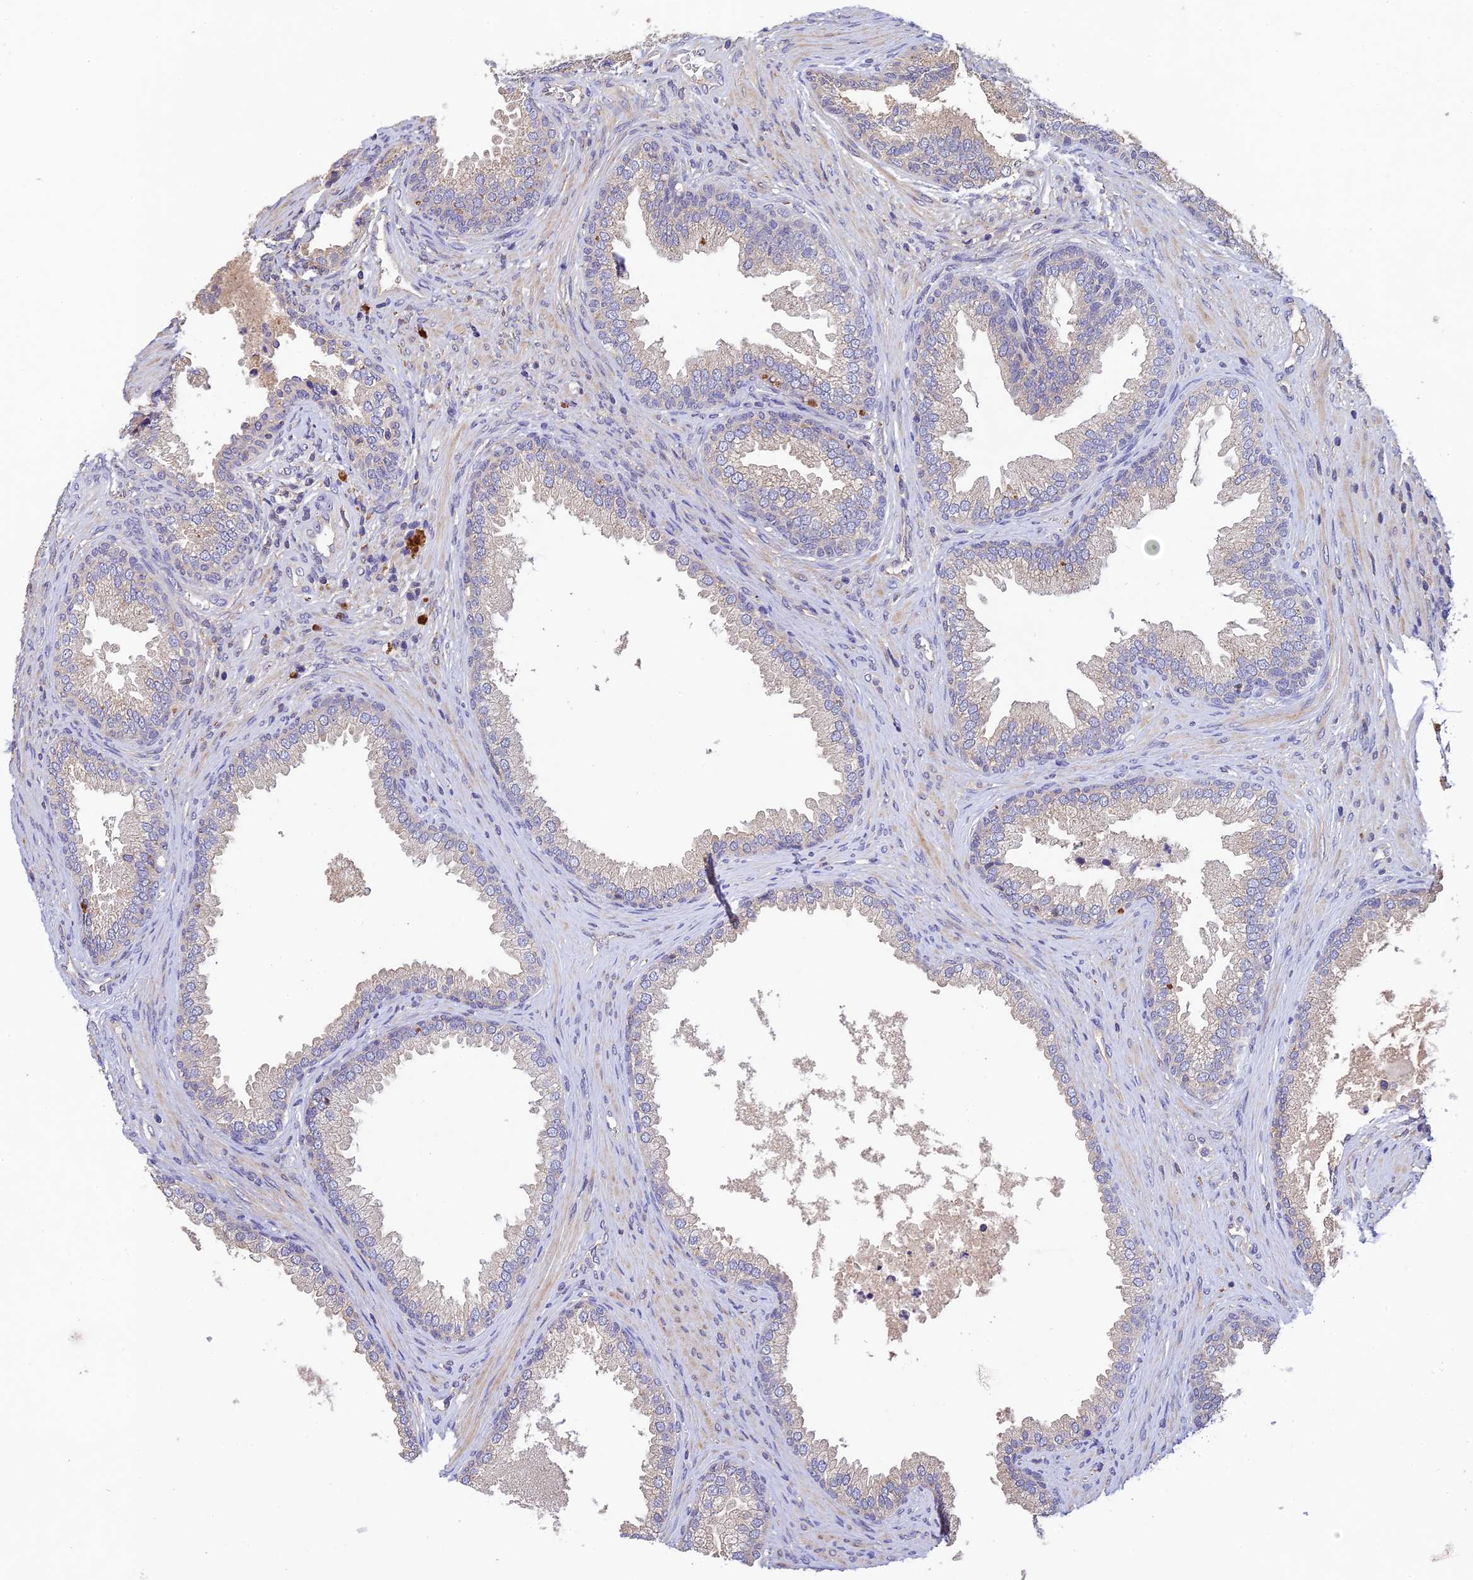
{"staining": {"intensity": "moderate", "quantity": "<25%", "location": "cytoplasmic/membranous"}, "tissue": "prostate", "cell_type": "Glandular cells", "image_type": "normal", "snomed": [{"axis": "morphology", "description": "Normal tissue, NOS"}, {"axis": "topography", "description": "Prostate"}], "caption": "DAB immunohistochemical staining of normal human prostate displays moderate cytoplasmic/membranous protein expression in about <25% of glandular cells. The staining was performed using DAB to visualize the protein expression in brown, while the nuclei were stained in blue with hematoxylin (Magnification: 20x).", "gene": "DENND5B", "patient": {"sex": "male", "age": 76}}